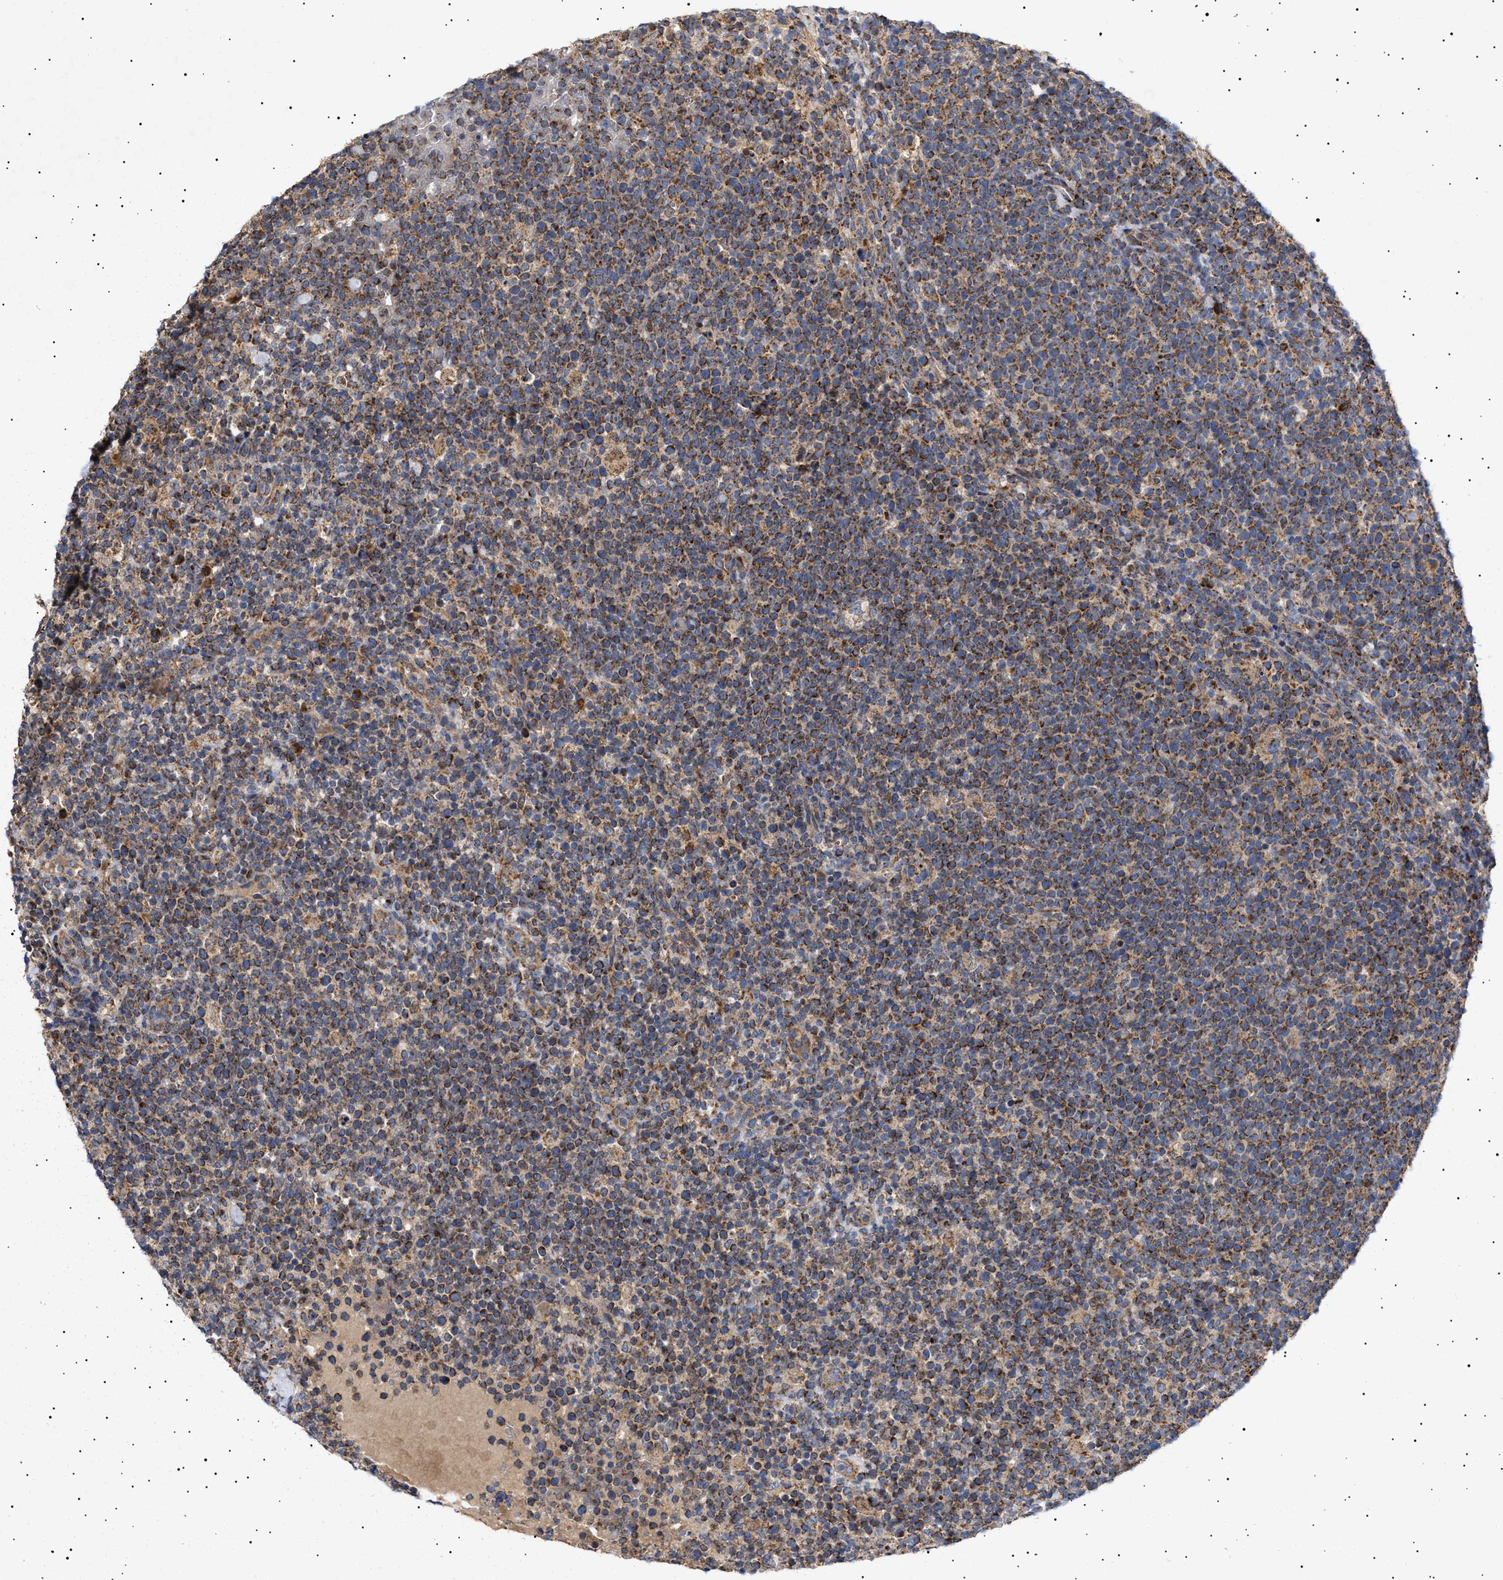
{"staining": {"intensity": "strong", "quantity": ">75%", "location": "cytoplasmic/membranous"}, "tissue": "lymphoma", "cell_type": "Tumor cells", "image_type": "cancer", "snomed": [{"axis": "morphology", "description": "Malignant lymphoma, non-Hodgkin's type, High grade"}, {"axis": "topography", "description": "Lymph node"}], "caption": "This histopathology image exhibits immunohistochemistry staining of malignant lymphoma, non-Hodgkin's type (high-grade), with high strong cytoplasmic/membranous positivity in approximately >75% of tumor cells.", "gene": "MRPL10", "patient": {"sex": "male", "age": 61}}